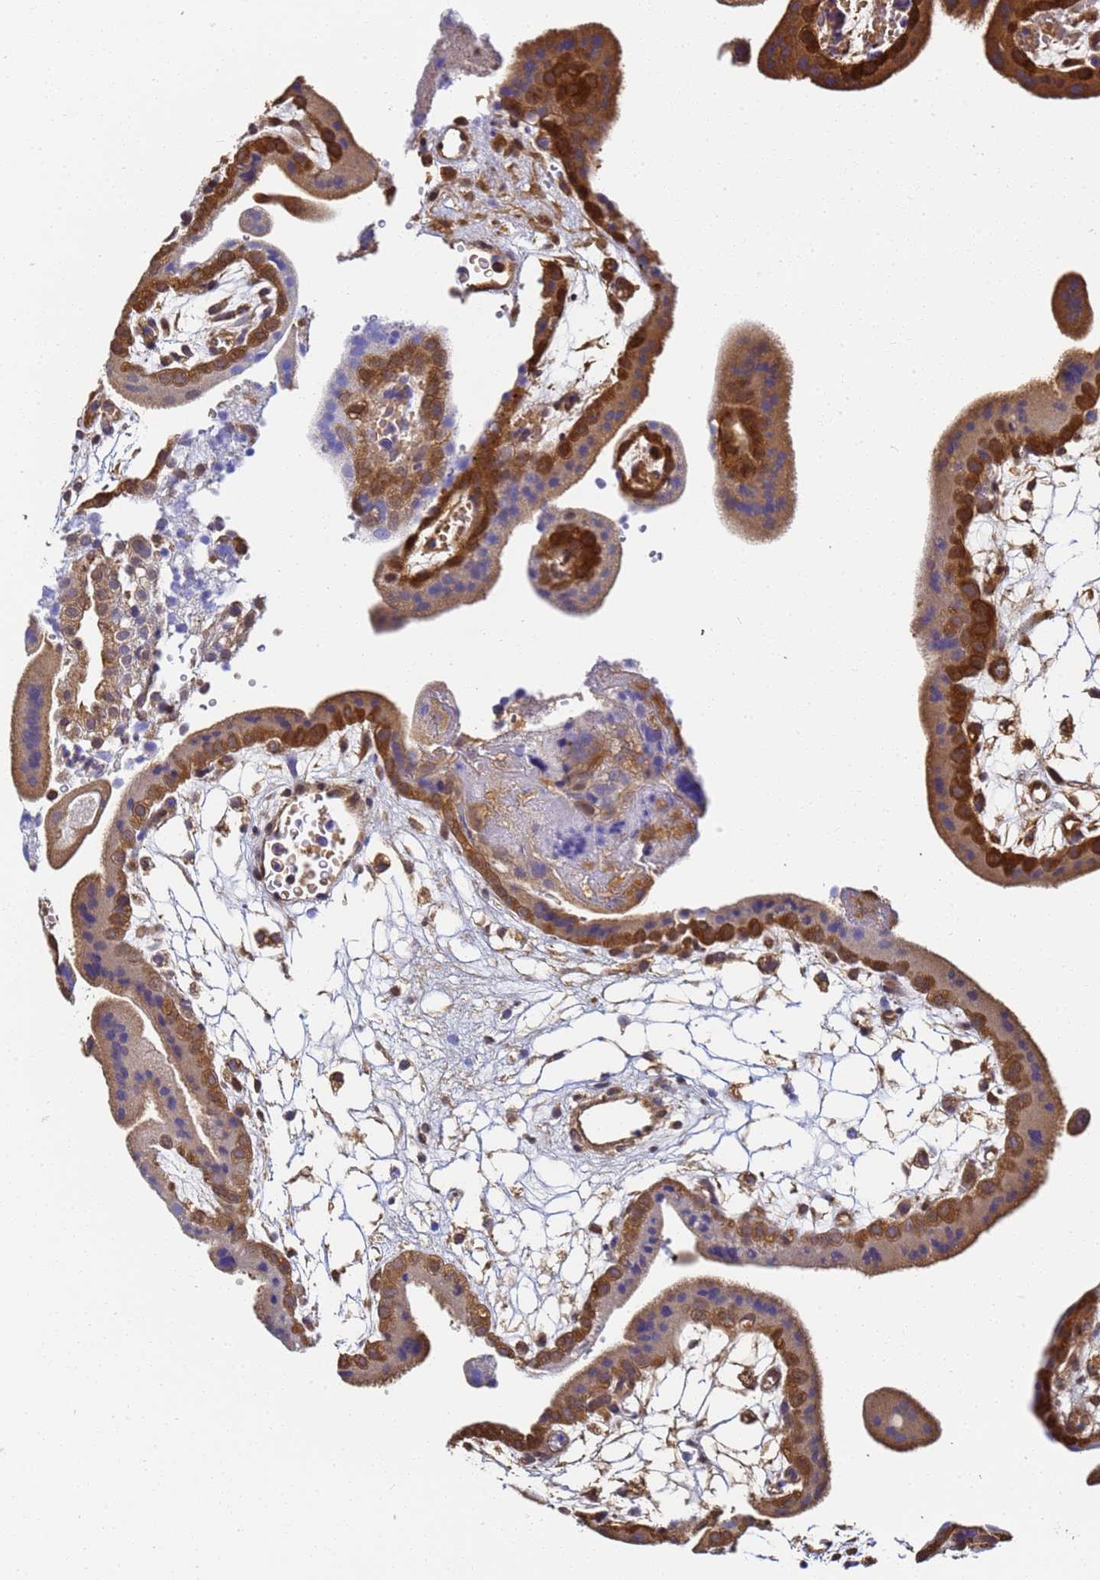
{"staining": {"intensity": "moderate", "quantity": "25%-75%", "location": "cytoplasmic/membranous"}, "tissue": "placenta", "cell_type": "Trophoblastic cells", "image_type": "normal", "snomed": [{"axis": "morphology", "description": "Normal tissue, NOS"}, {"axis": "topography", "description": "Placenta"}], "caption": "Protein staining exhibits moderate cytoplasmic/membranous positivity in about 25%-75% of trophoblastic cells in unremarkable placenta.", "gene": "NME1", "patient": {"sex": "female", "age": 18}}